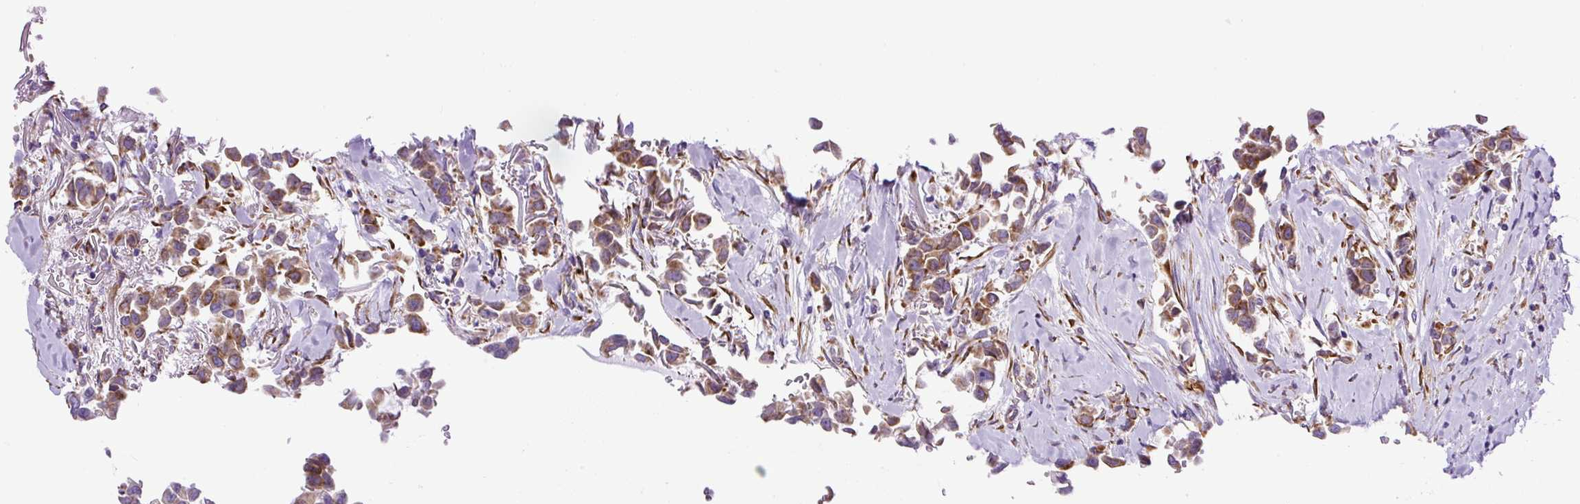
{"staining": {"intensity": "moderate", "quantity": ">75%", "location": "cytoplasmic/membranous"}, "tissue": "breast cancer", "cell_type": "Tumor cells", "image_type": "cancer", "snomed": [{"axis": "morphology", "description": "Duct carcinoma"}, {"axis": "topography", "description": "Breast"}], "caption": "Tumor cells demonstrate medium levels of moderate cytoplasmic/membranous positivity in approximately >75% of cells in human breast cancer (infiltrating ductal carcinoma).", "gene": "DDOST", "patient": {"sex": "female", "age": 80}}